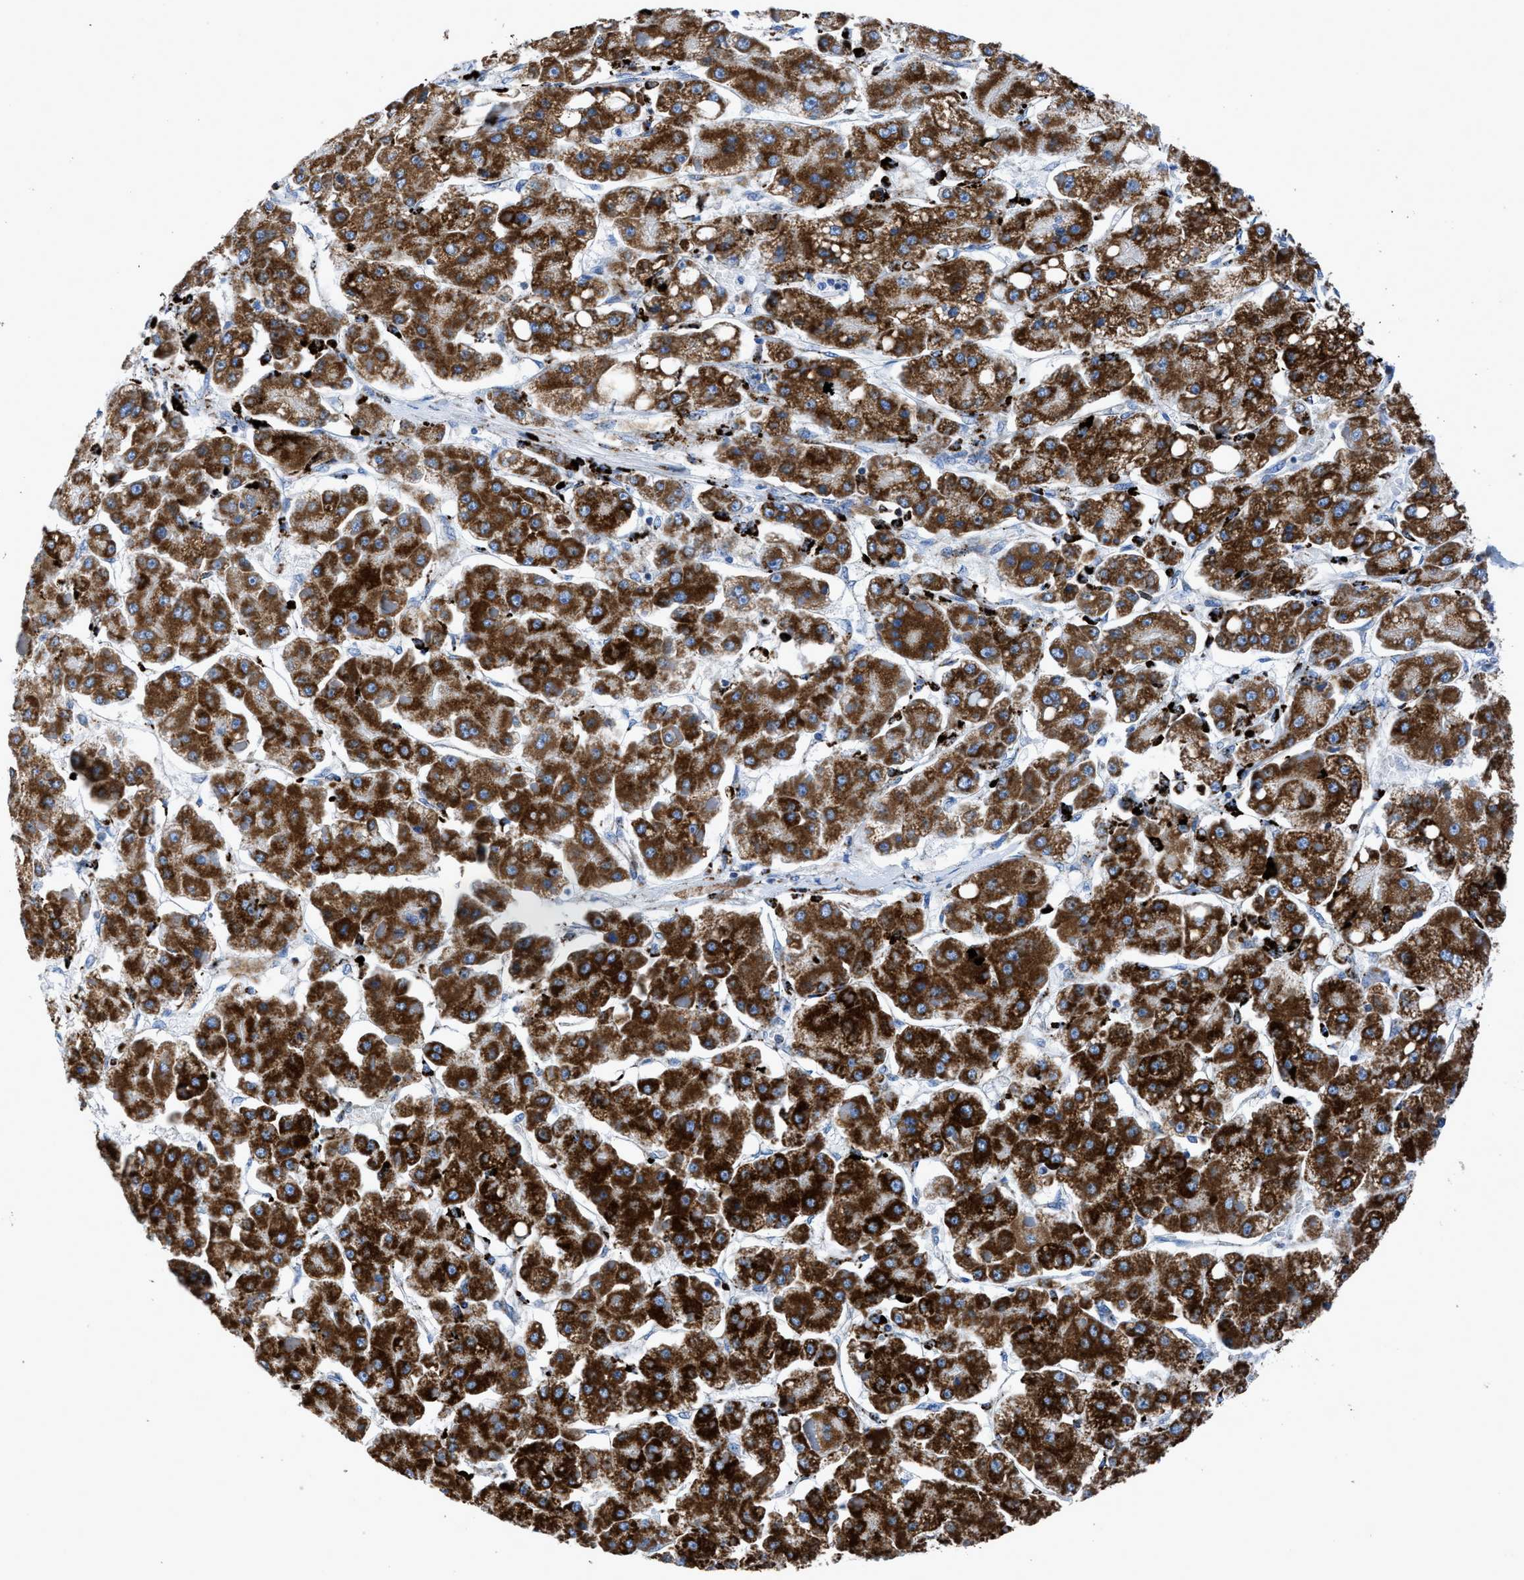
{"staining": {"intensity": "strong", "quantity": ">75%", "location": "cytoplasmic/membranous"}, "tissue": "liver cancer", "cell_type": "Tumor cells", "image_type": "cancer", "snomed": [{"axis": "morphology", "description": "Carcinoma, Hepatocellular, NOS"}, {"axis": "topography", "description": "Liver"}], "caption": "The micrograph shows a brown stain indicating the presence of a protein in the cytoplasmic/membranous of tumor cells in liver cancer. (DAB (3,3'-diaminobenzidine) IHC, brown staining for protein, blue staining for nuclei).", "gene": "ZDHHC3", "patient": {"sex": "female", "age": 73}}